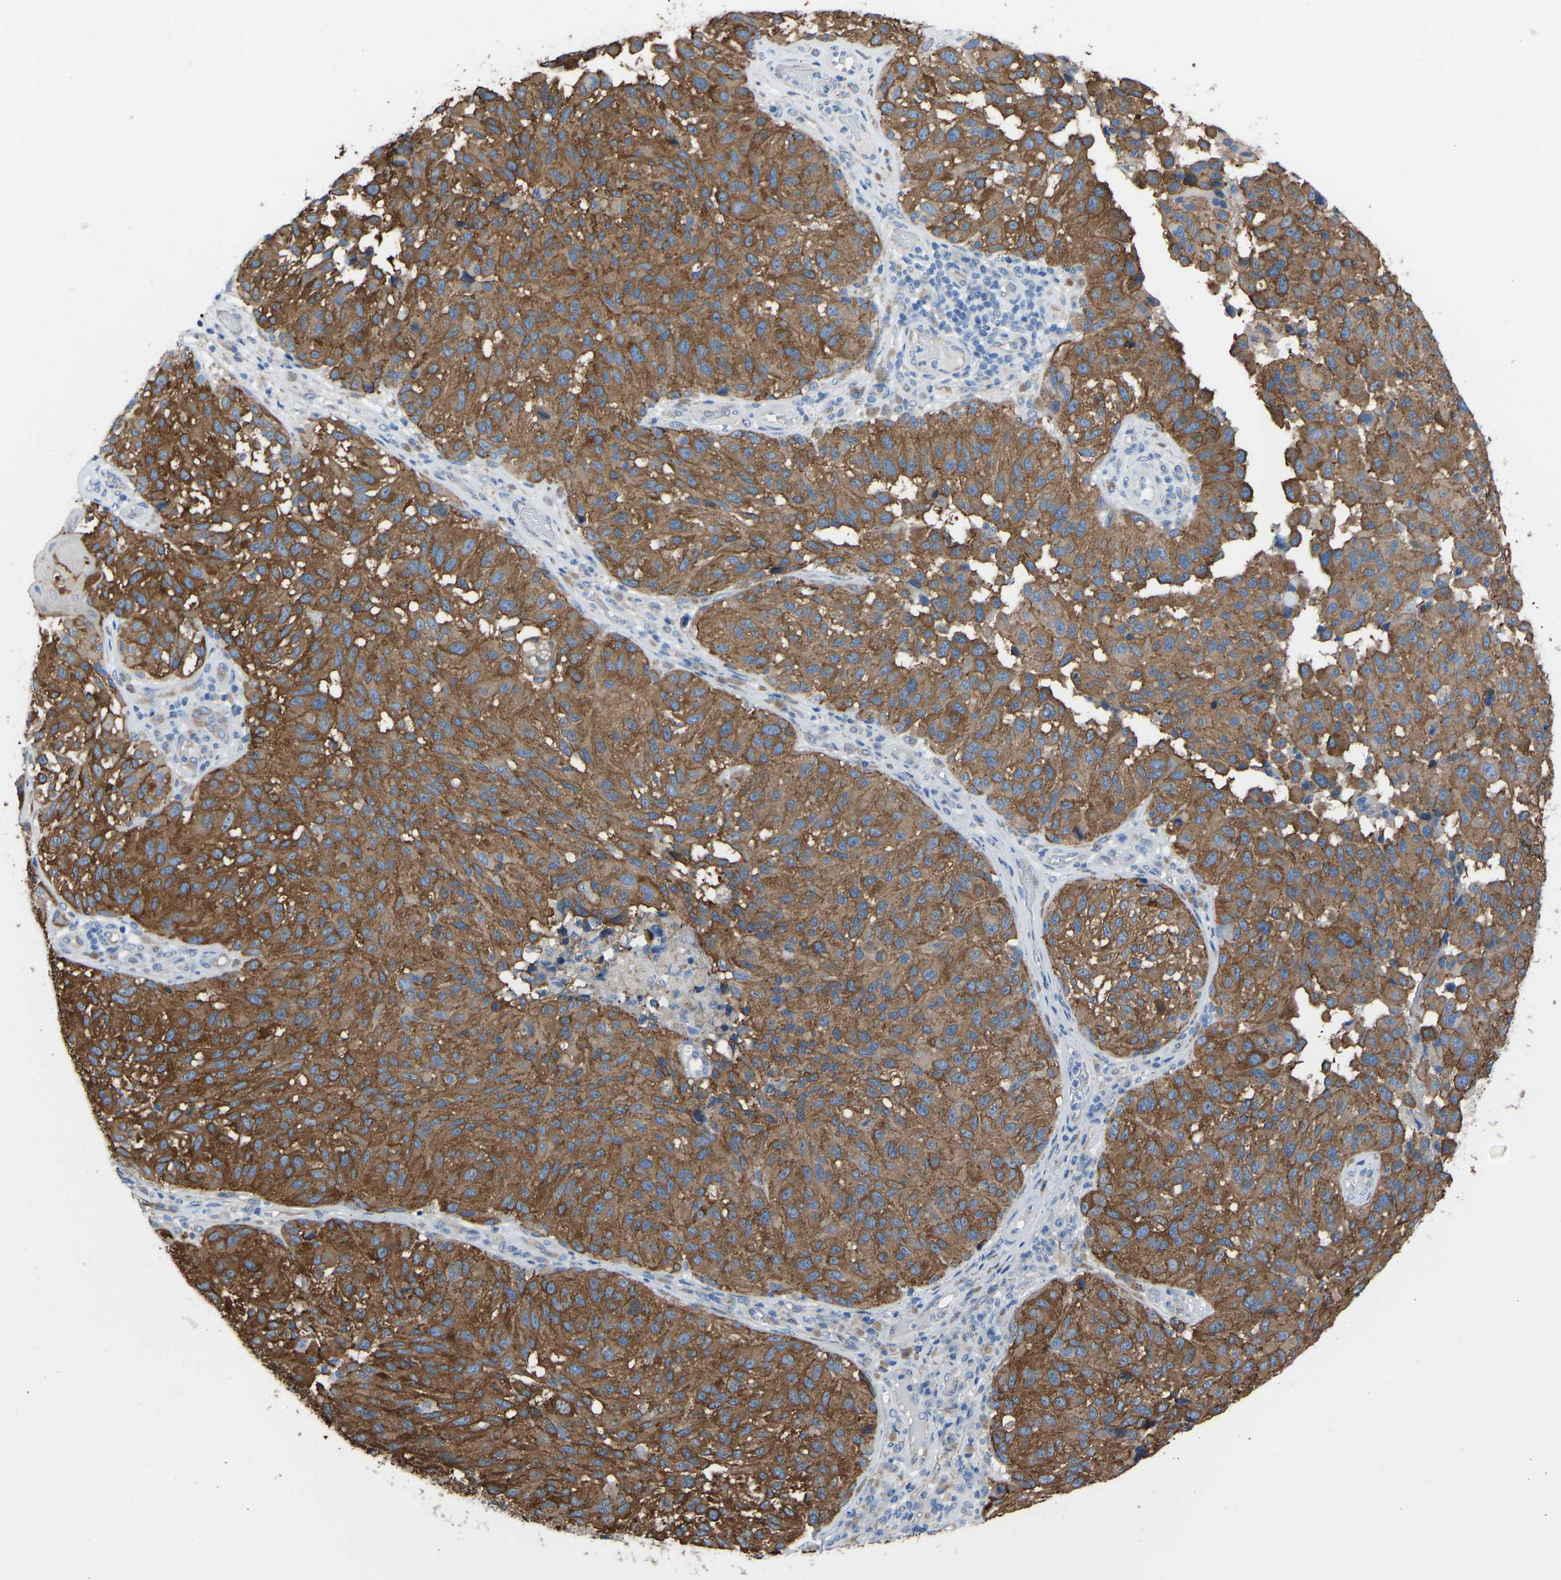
{"staining": {"intensity": "moderate", "quantity": ">75%", "location": "cytoplasmic/membranous"}, "tissue": "melanoma", "cell_type": "Tumor cells", "image_type": "cancer", "snomed": [{"axis": "morphology", "description": "Malignant melanoma, NOS"}, {"axis": "topography", "description": "Skin"}], "caption": "Melanoma stained with a protein marker demonstrates moderate staining in tumor cells.", "gene": "MYH10", "patient": {"sex": "female", "age": 73}}